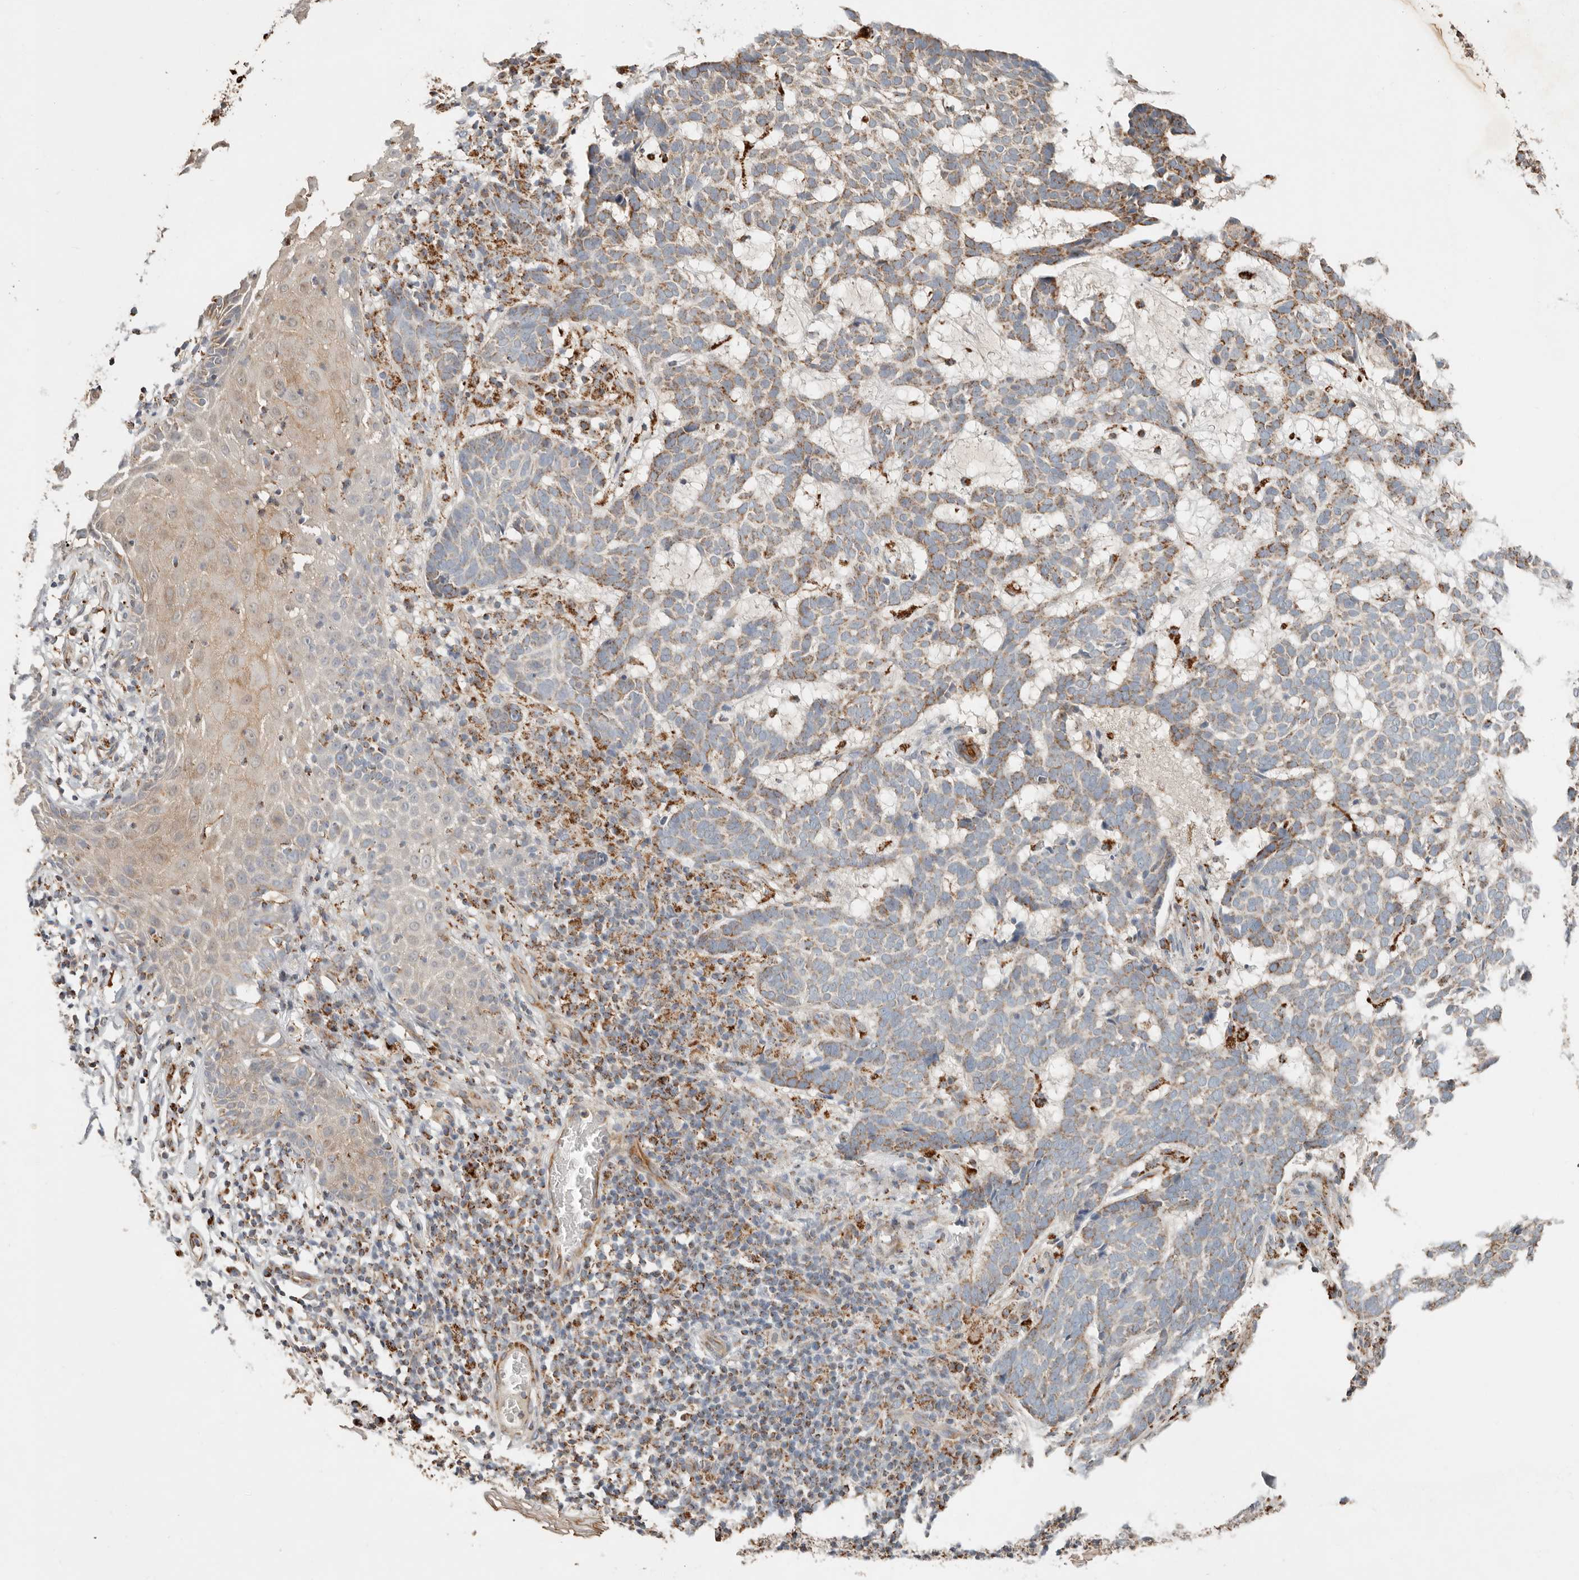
{"staining": {"intensity": "moderate", "quantity": "25%-75%", "location": "cytoplasmic/membranous"}, "tissue": "skin cancer", "cell_type": "Tumor cells", "image_type": "cancer", "snomed": [{"axis": "morphology", "description": "Basal cell carcinoma"}, {"axis": "topography", "description": "Skin"}], "caption": "Tumor cells display moderate cytoplasmic/membranous positivity in approximately 25%-75% of cells in skin cancer.", "gene": "ARHGEF10L", "patient": {"sex": "male", "age": 85}}